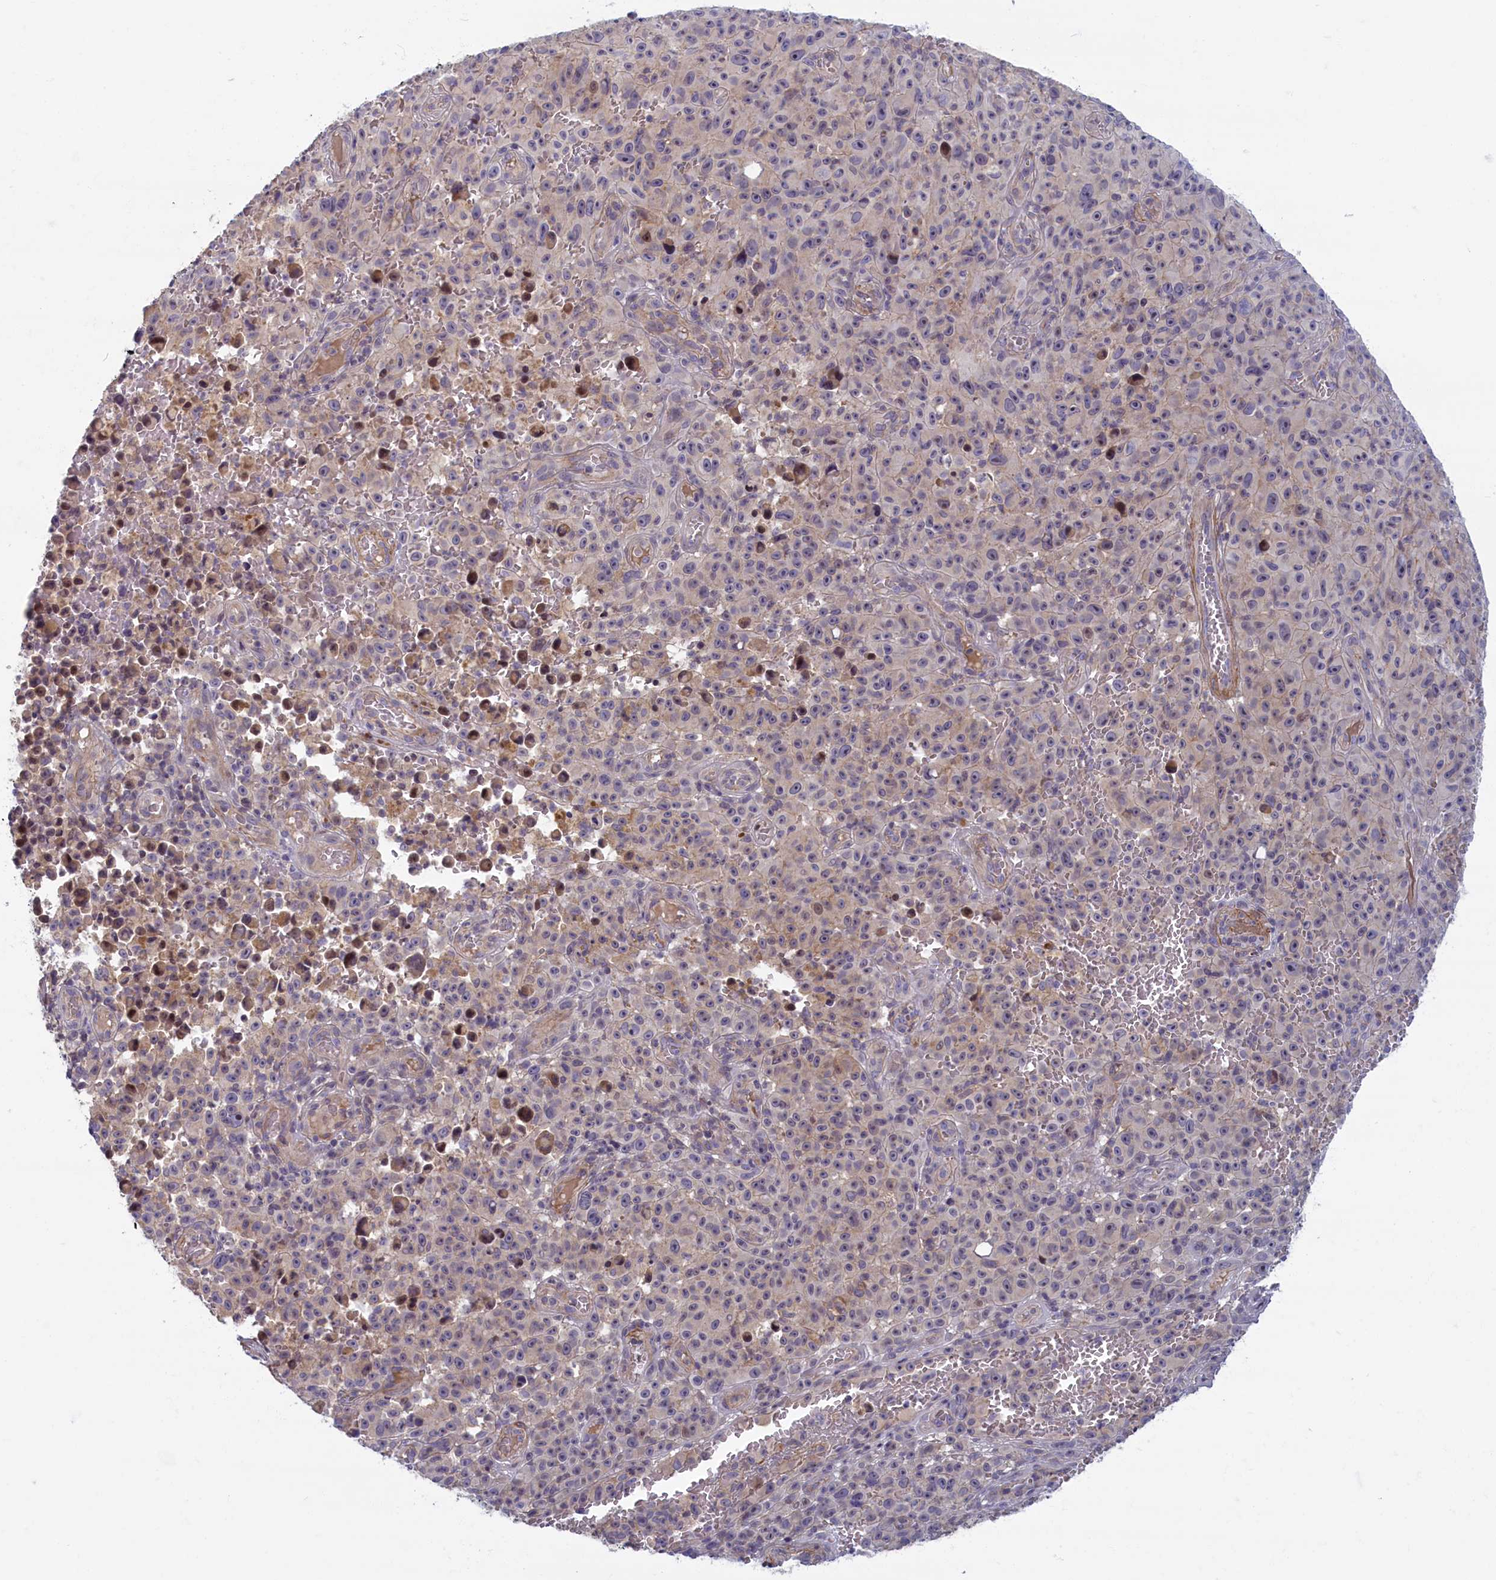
{"staining": {"intensity": "negative", "quantity": "none", "location": "none"}, "tissue": "melanoma", "cell_type": "Tumor cells", "image_type": "cancer", "snomed": [{"axis": "morphology", "description": "Malignant melanoma, NOS"}, {"axis": "topography", "description": "Skin"}], "caption": "The immunohistochemistry micrograph has no significant staining in tumor cells of malignant melanoma tissue. Nuclei are stained in blue.", "gene": "TRPM4", "patient": {"sex": "female", "age": 82}}